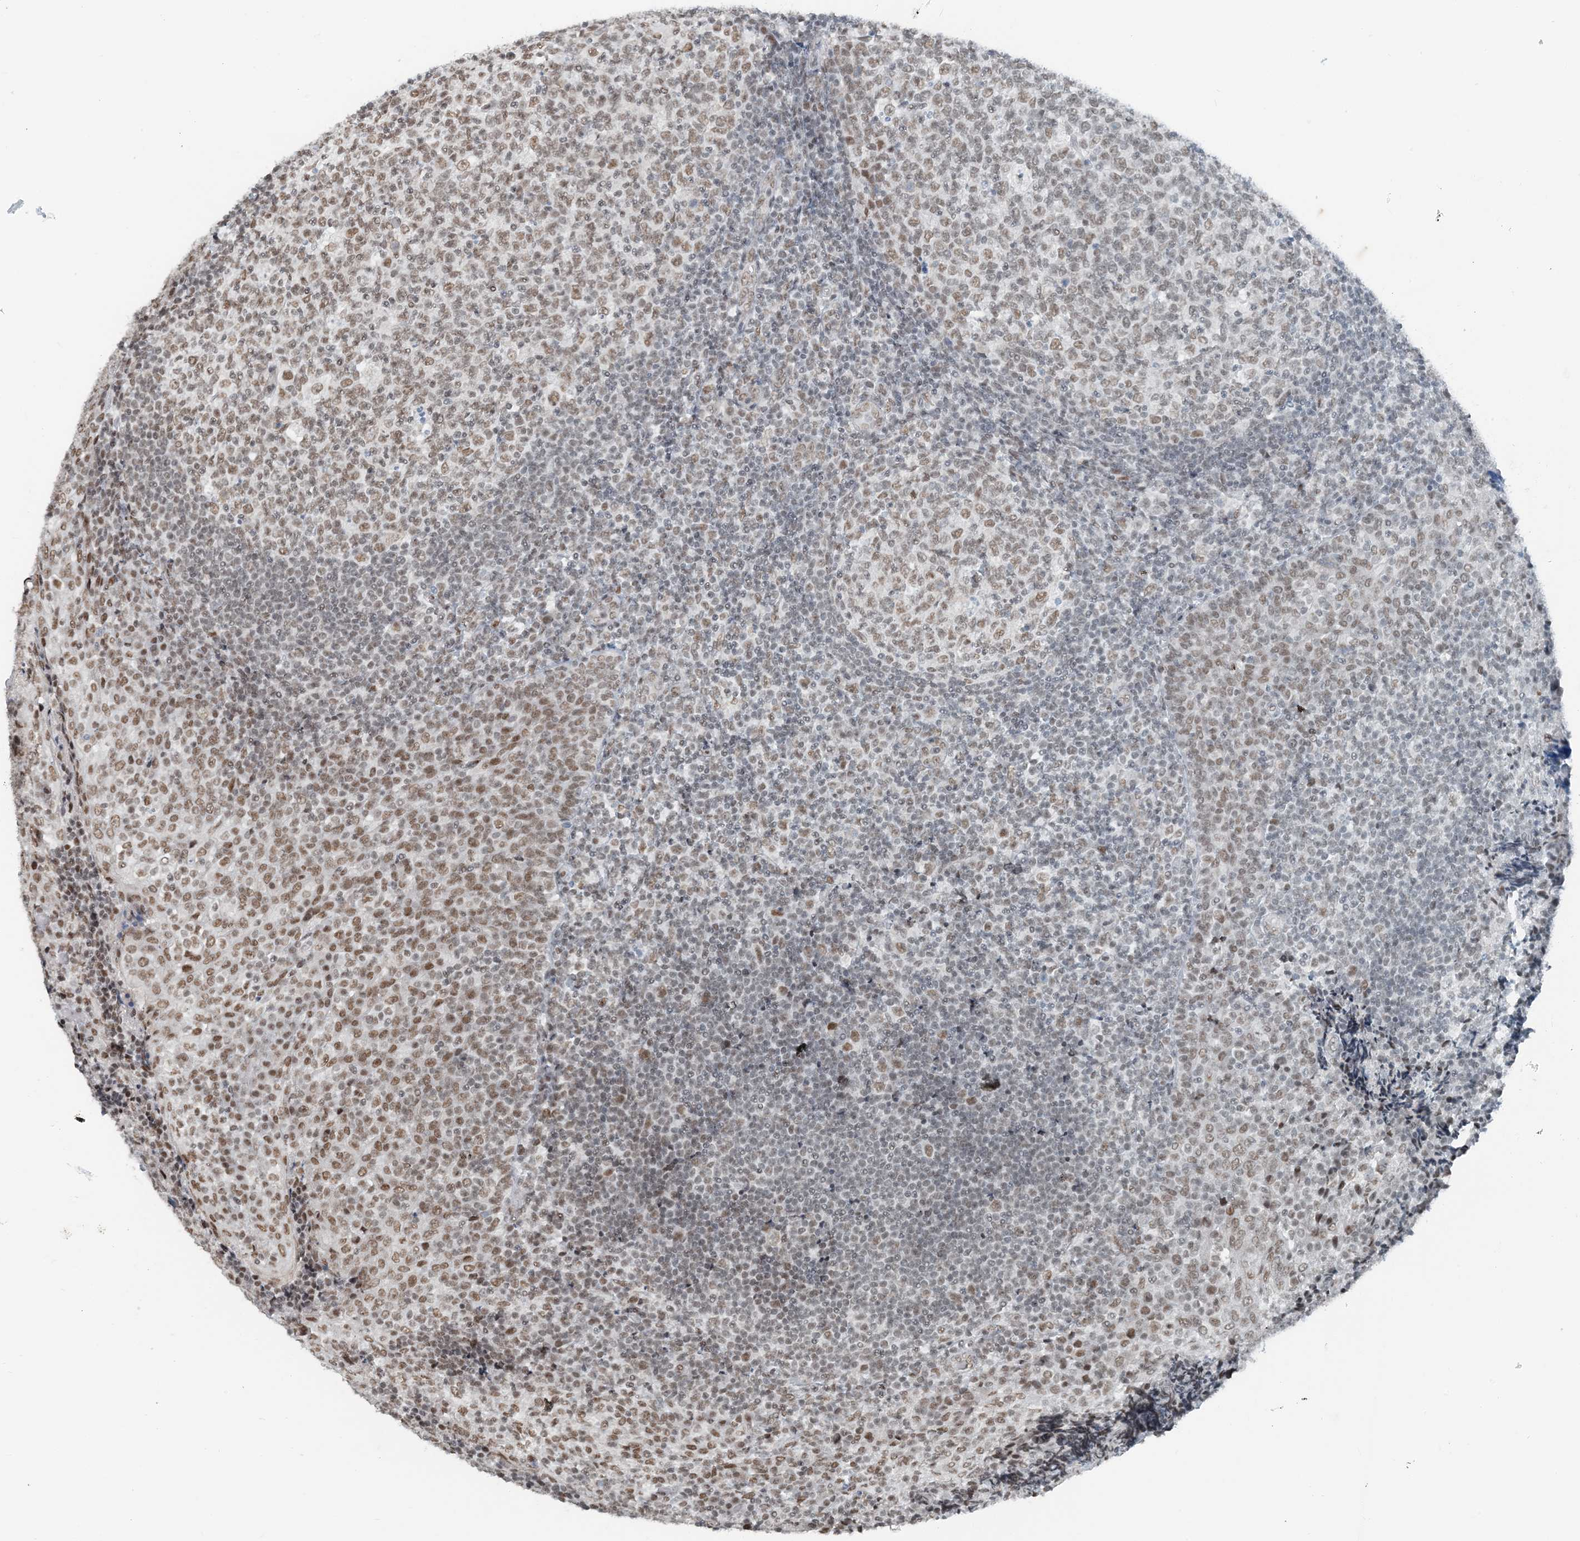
{"staining": {"intensity": "moderate", "quantity": ">75%", "location": "nuclear"}, "tissue": "tonsil", "cell_type": "Germinal center cells", "image_type": "normal", "snomed": [{"axis": "morphology", "description": "Normal tissue, NOS"}, {"axis": "topography", "description": "Tonsil"}], "caption": "Moderate nuclear protein staining is present in about >75% of germinal center cells in tonsil. (Brightfield microscopy of DAB IHC at high magnification).", "gene": "ZNF500", "patient": {"sex": "female", "age": 19}}